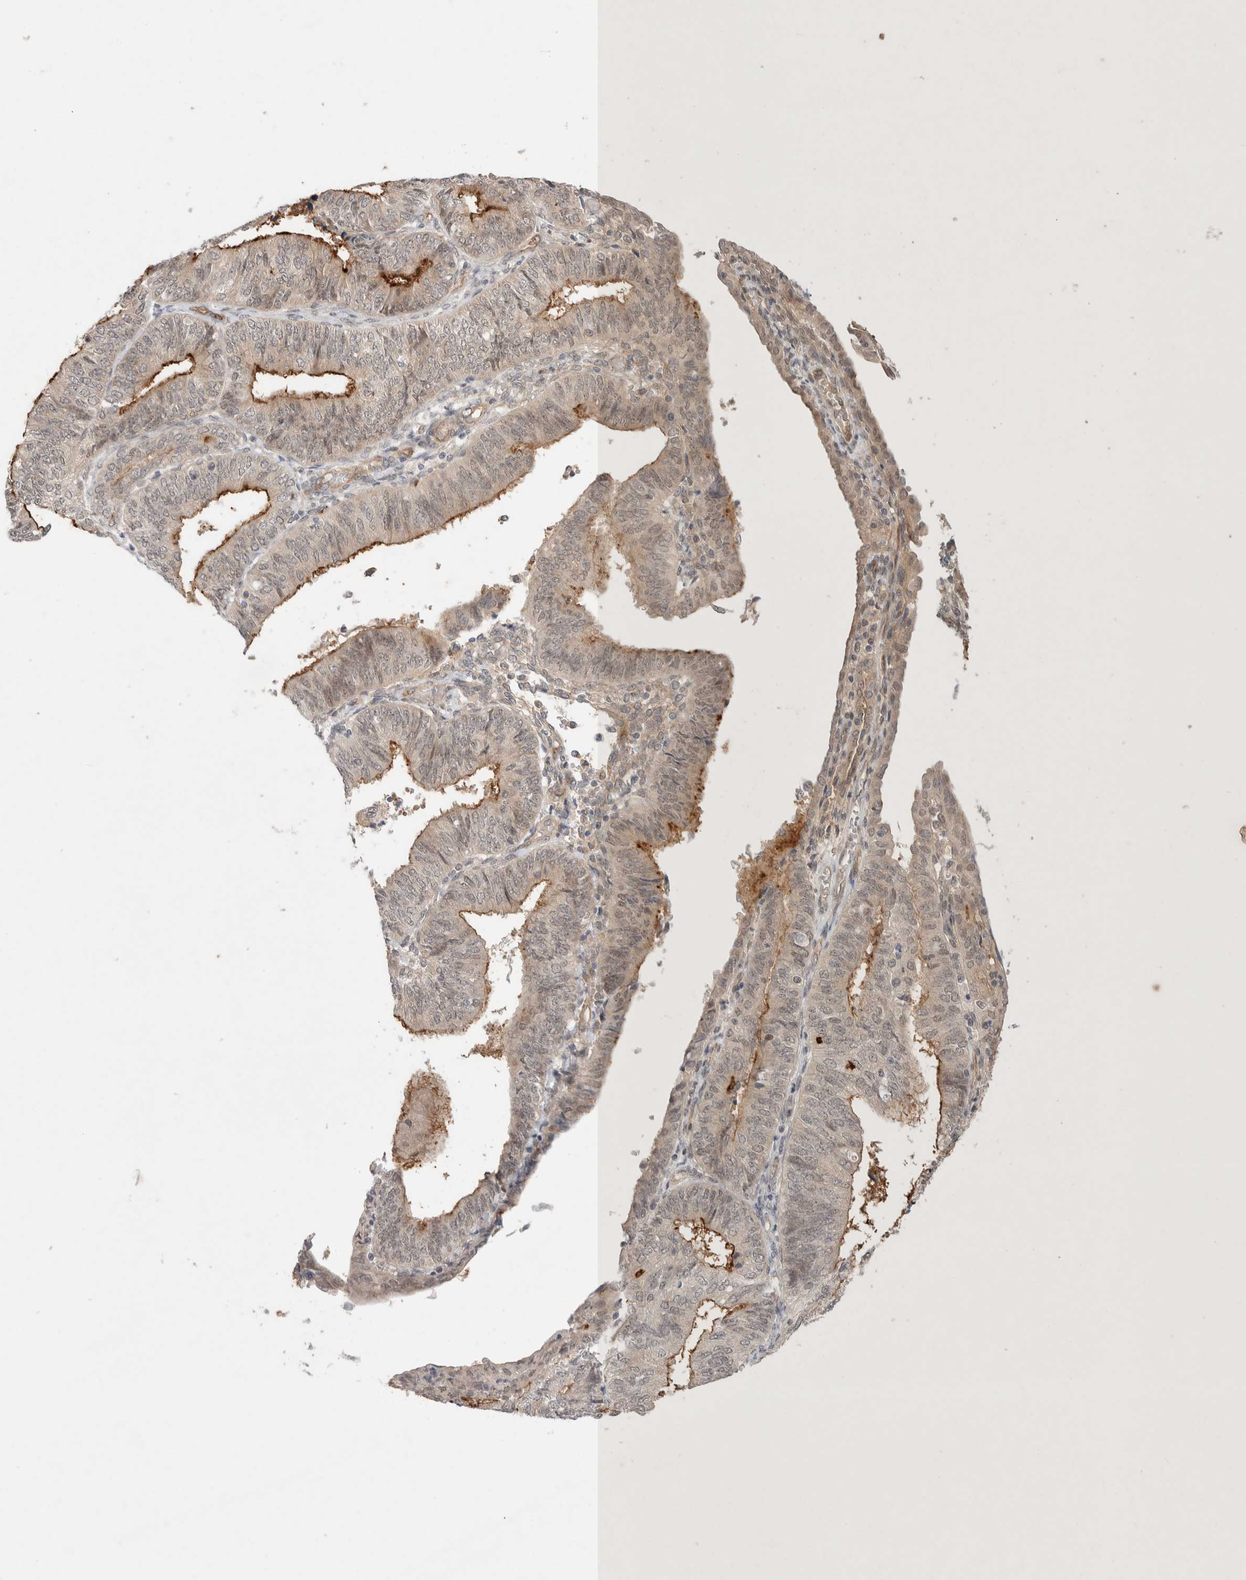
{"staining": {"intensity": "moderate", "quantity": "25%-75%", "location": "cytoplasmic/membranous"}, "tissue": "endometrial cancer", "cell_type": "Tumor cells", "image_type": "cancer", "snomed": [{"axis": "morphology", "description": "Adenocarcinoma, NOS"}, {"axis": "topography", "description": "Endometrium"}], "caption": "Tumor cells reveal moderate cytoplasmic/membranous staining in approximately 25%-75% of cells in endometrial cancer. (brown staining indicates protein expression, while blue staining denotes nuclei).", "gene": "ZNF704", "patient": {"sex": "female", "age": 58}}